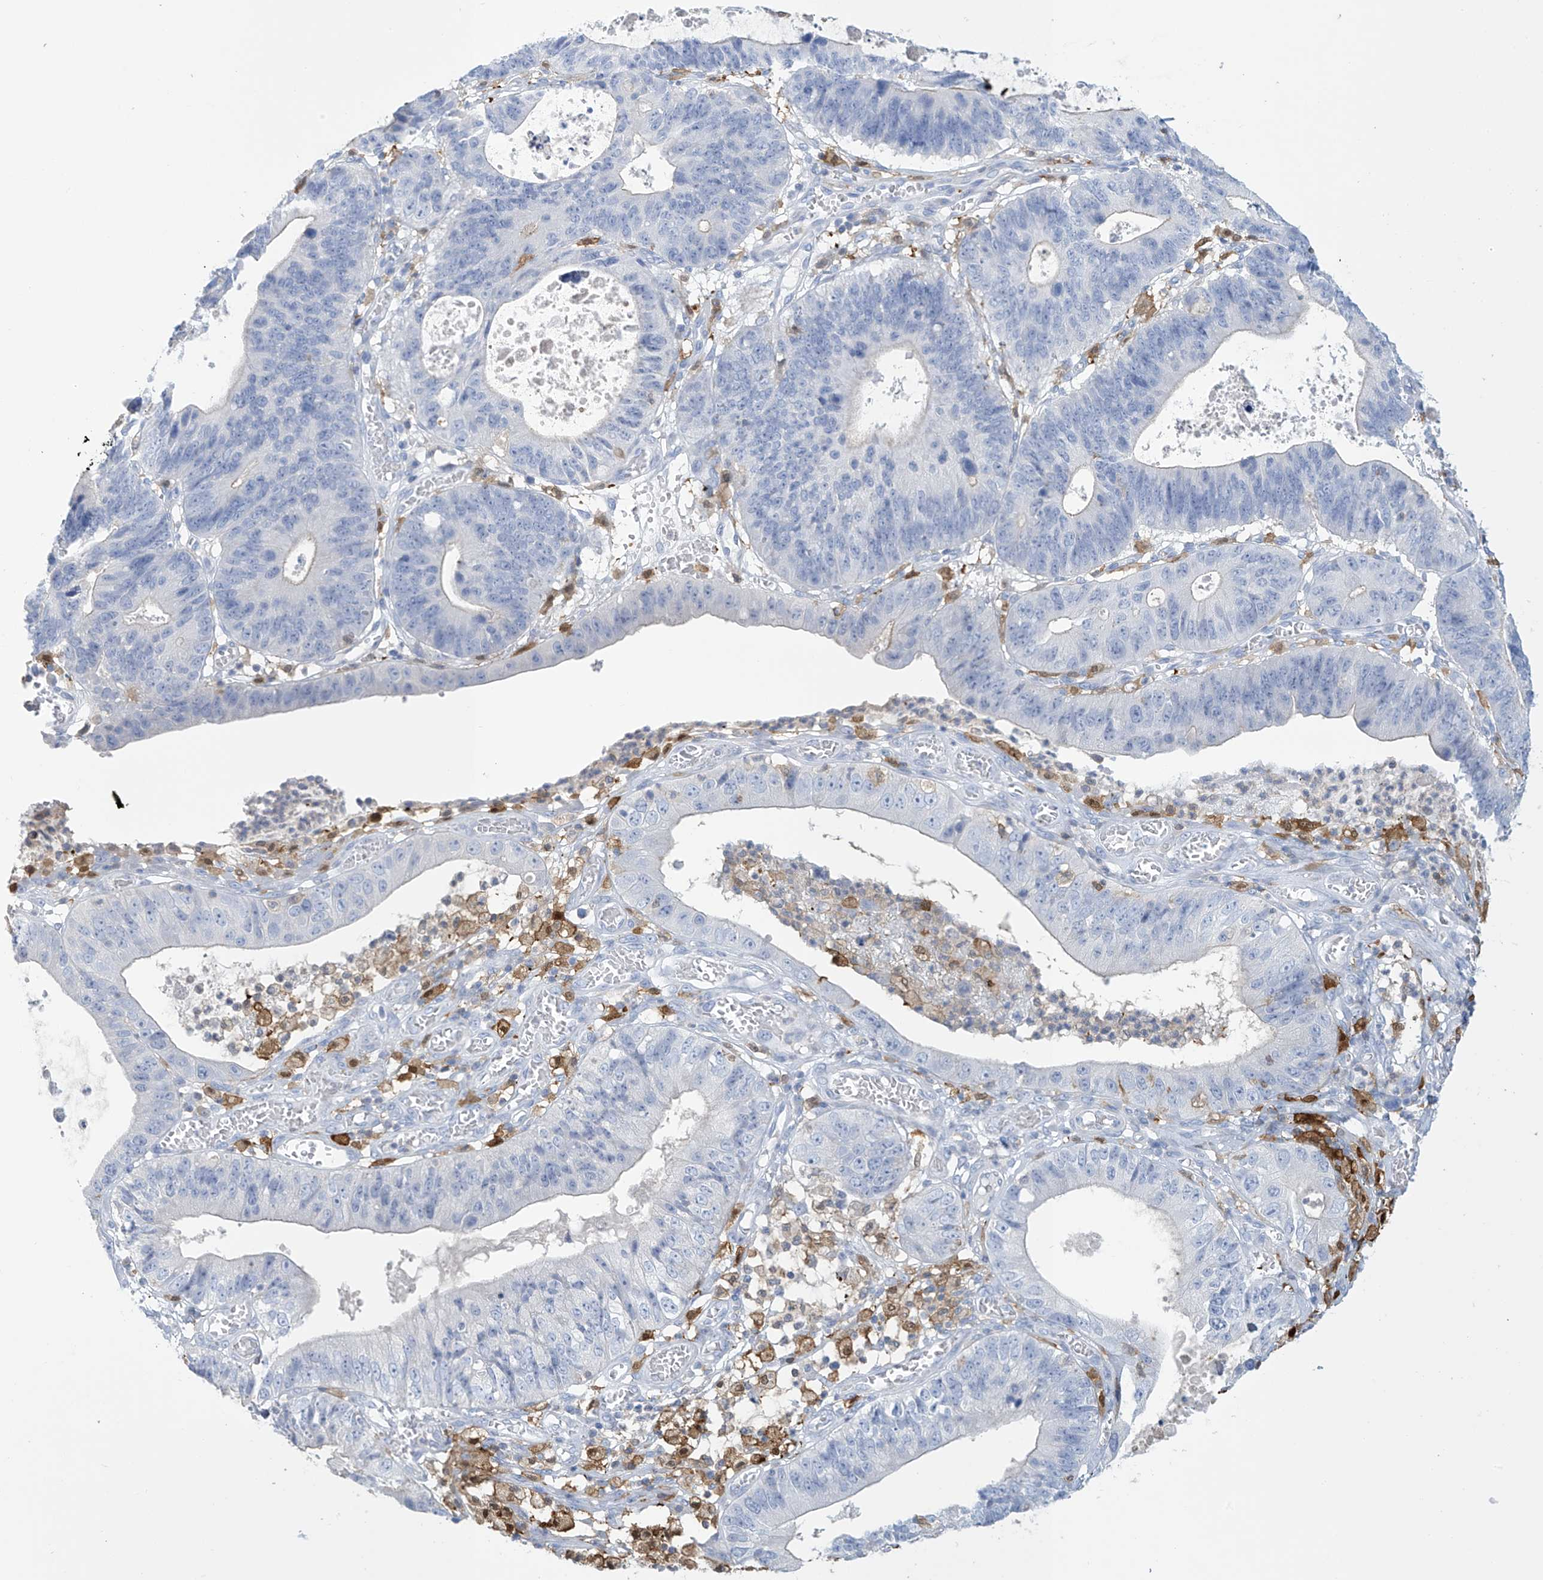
{"staining": {"intensity": "negative", "quantity": "none", "location": "none"}, "tissue": "stomach cancer", "cell_type": "Tumor cells", "image_type": "cancer", "snomed": [{"axis": "morphology", "description": "Adenocarcinoma, NOS"}, {"axis": "topography", "description": "Stomach"}], "caption": "Micrograph shows no protein staining in tumor cells of stomach adenocarcinoma tissue. (DAB immunohistochemistry with hematoxylin counter stain).", "gene": "TRMT2B", "patient": {"sex": "male", "age": 59}}